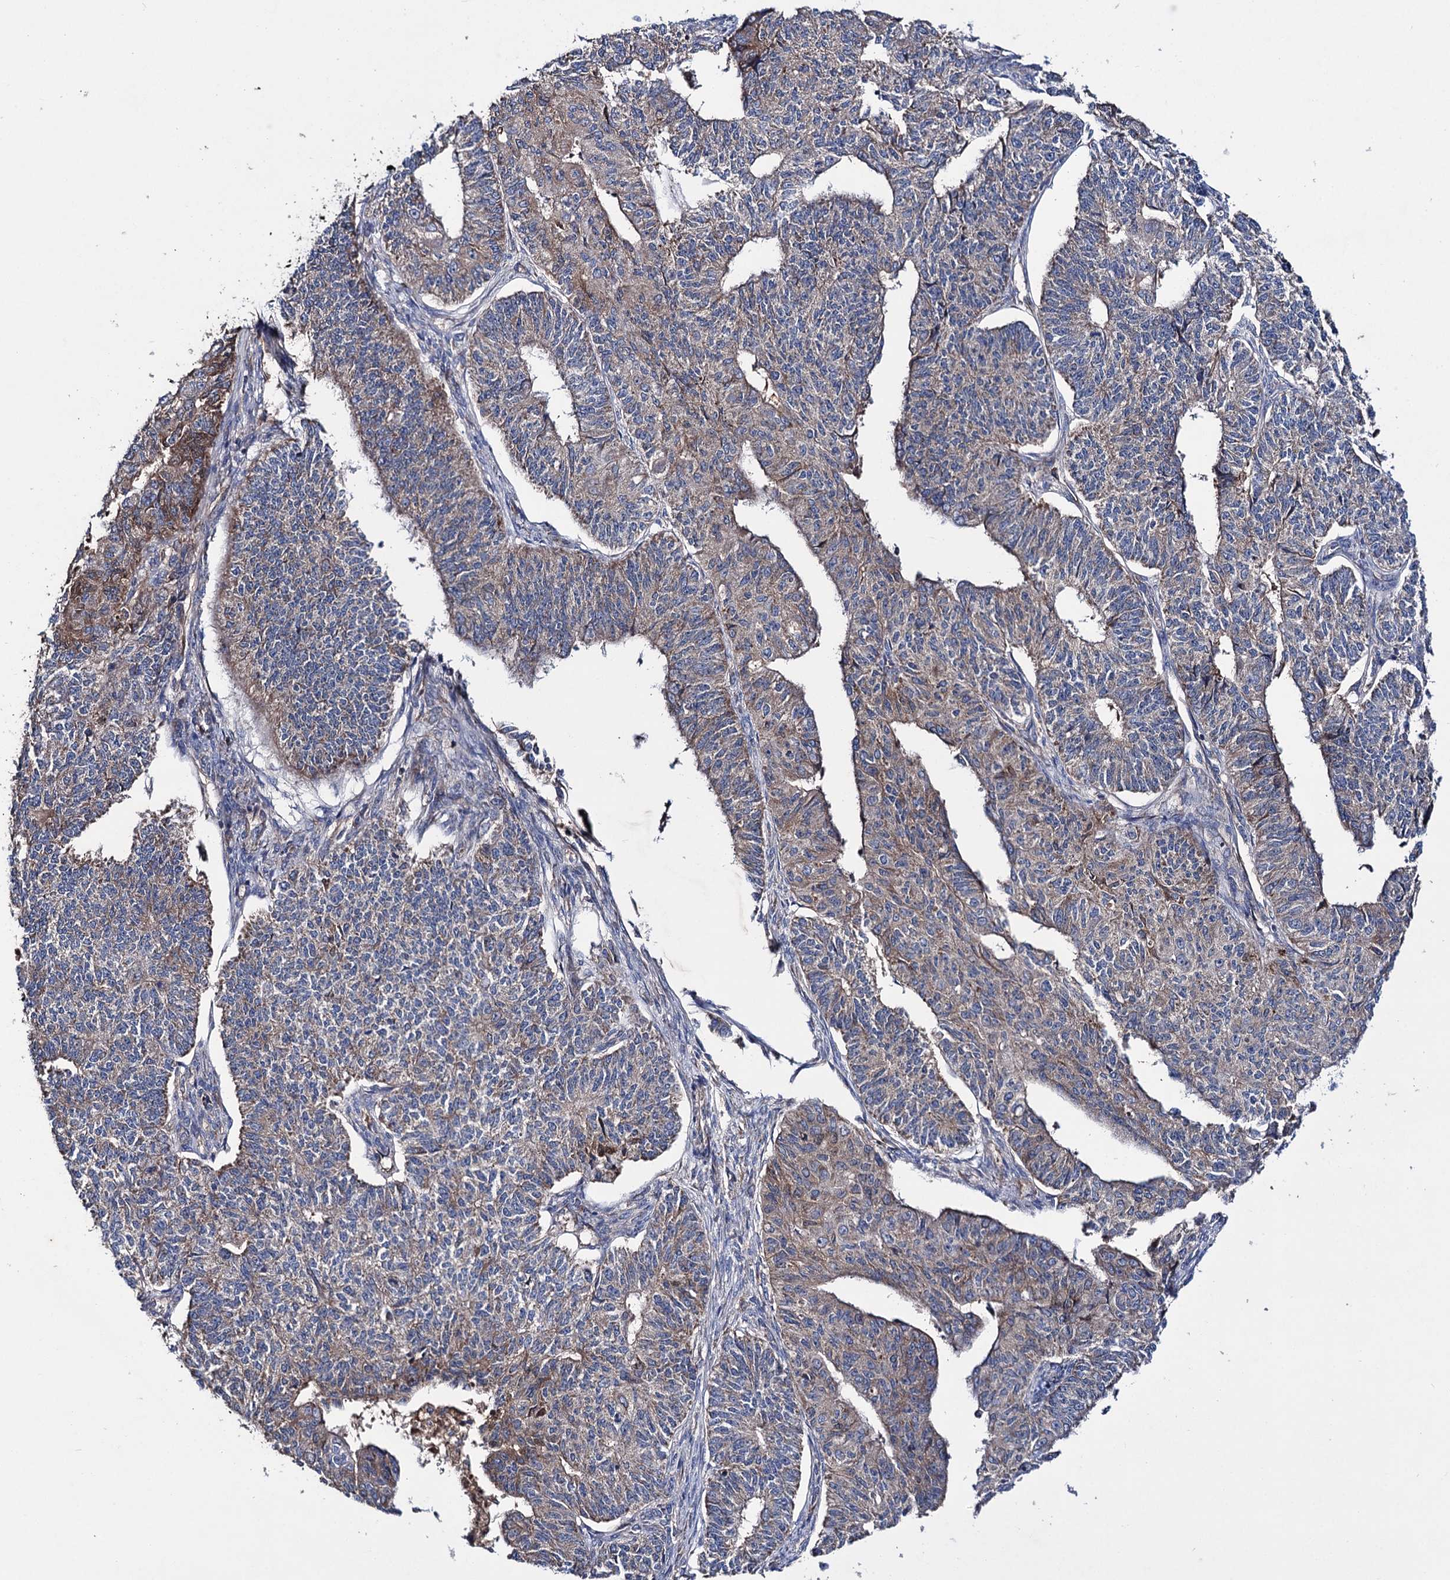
{"staining": {"intensity": "weak", "quantity": "25%-75%", "location": "cytoplasmic/membranous"}, "tissue": "endometrial cancer", "cell_type": "Tumor cells", "image_type": "cancer", "snomed": [{"axis": "morphology", "description": "Adenocarcinoma, NOS"}, {"axis": "topography", "description": "Endometrium"}], "caption": "Immunohistochemical staining of endometrial adenocarcinoma shows weak cytoplasmic/membranous protein positivity in approximately 25%-75% of tumor cells.", "gene": "CLPB", "patient": {"sex": "female", "age": 32}}